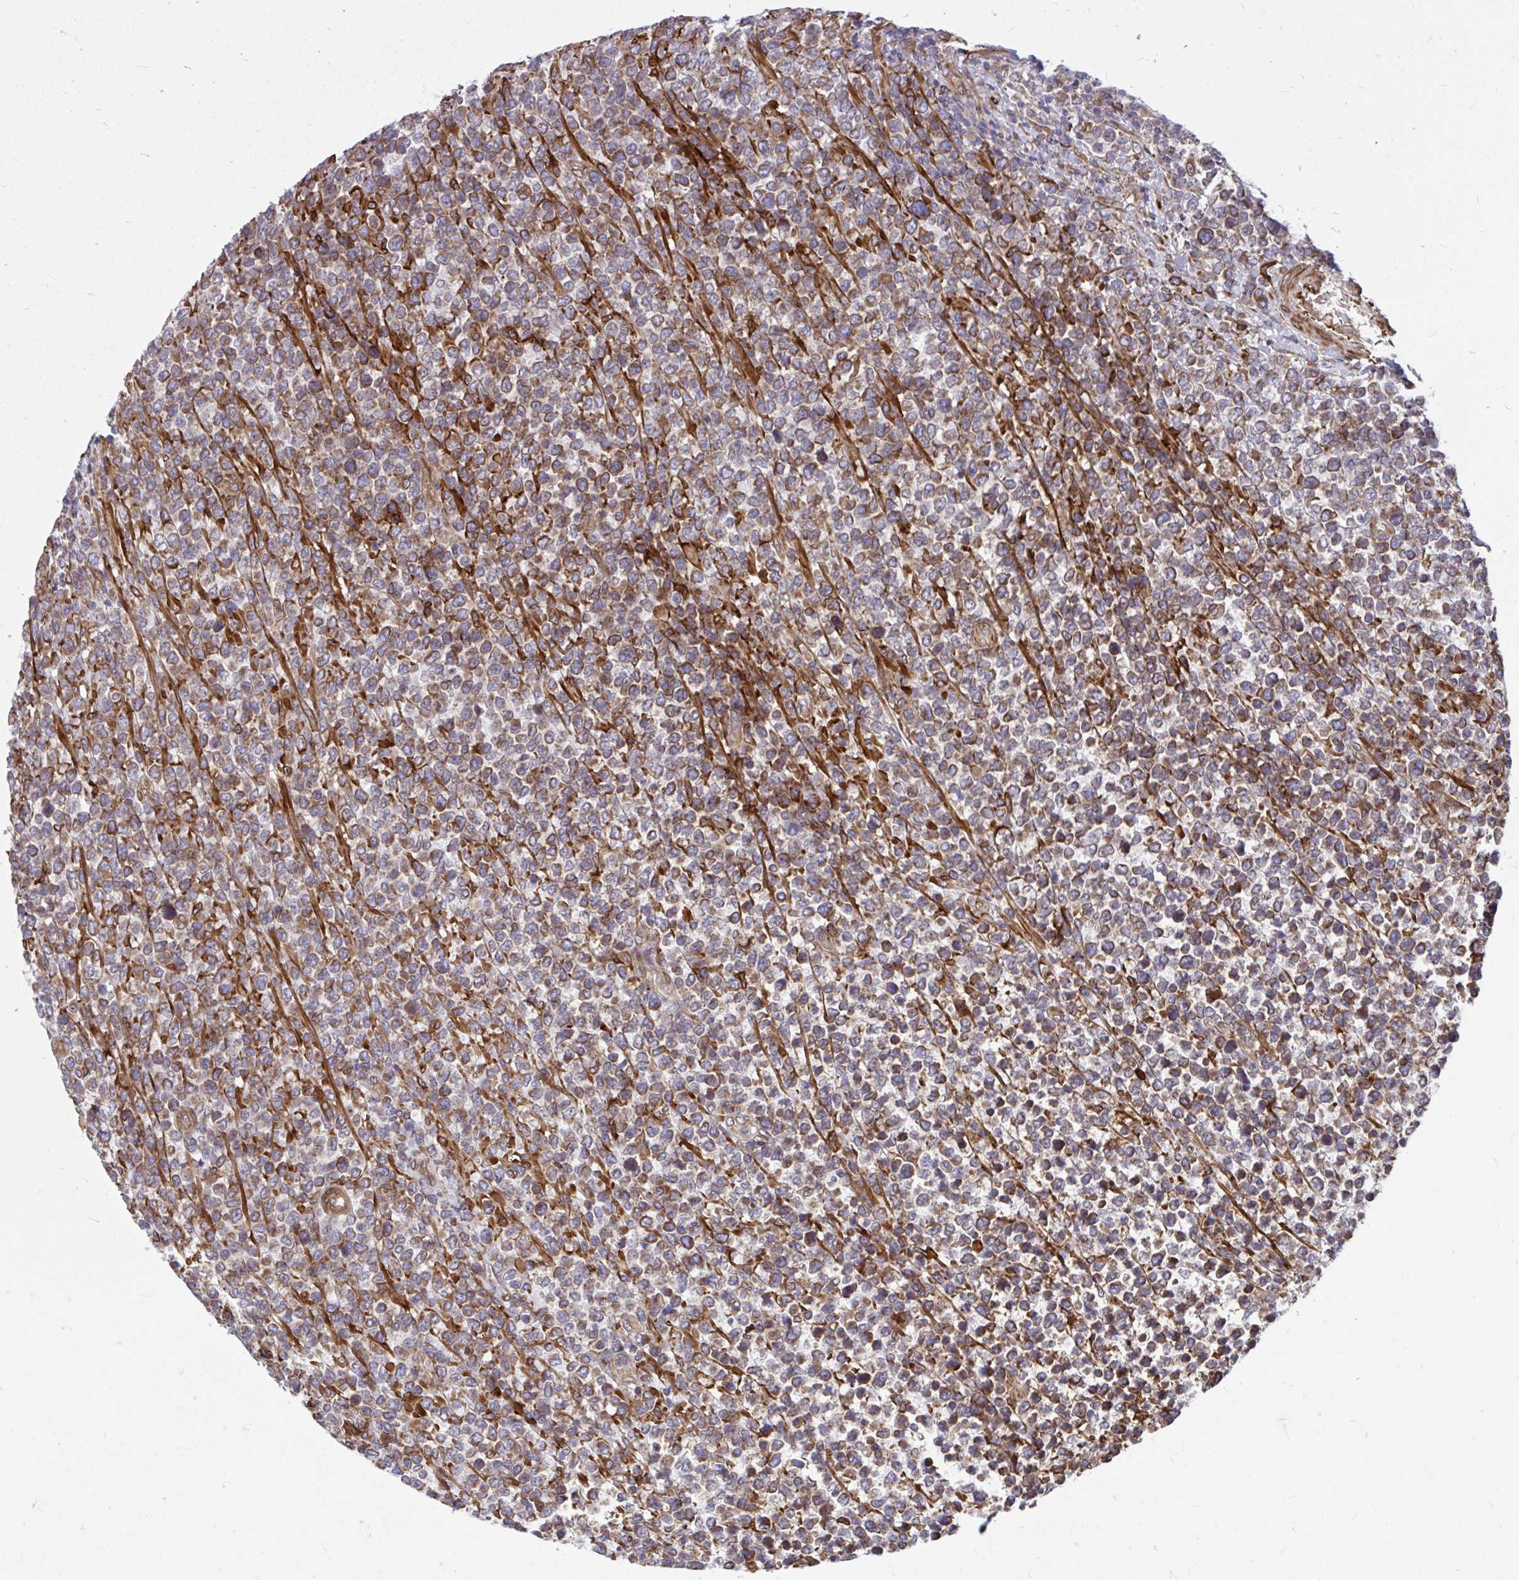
{"staining": {"intensity": "weak", "quantity": "25%-75%", "location": "cytoplasmic/membranous"}, "tissue": "lymphoma", "cell_type": "Tumor cells", "image_type": "cancer", "snomed": [{"axis": "morphology", "description": "Malignant lymphoma, non-Hodgkin's type, High grade"}, {"axis": "topography", "description": "Soft tissue"}], "caption": "Immunohistochemical staining of human lymphoma displays weak cytoplasmic/membranous protein positivity in approximately 25%-75% of tumor cells.", "gene": "STIM2", "patient": {"sex": "female", "age": 56}}